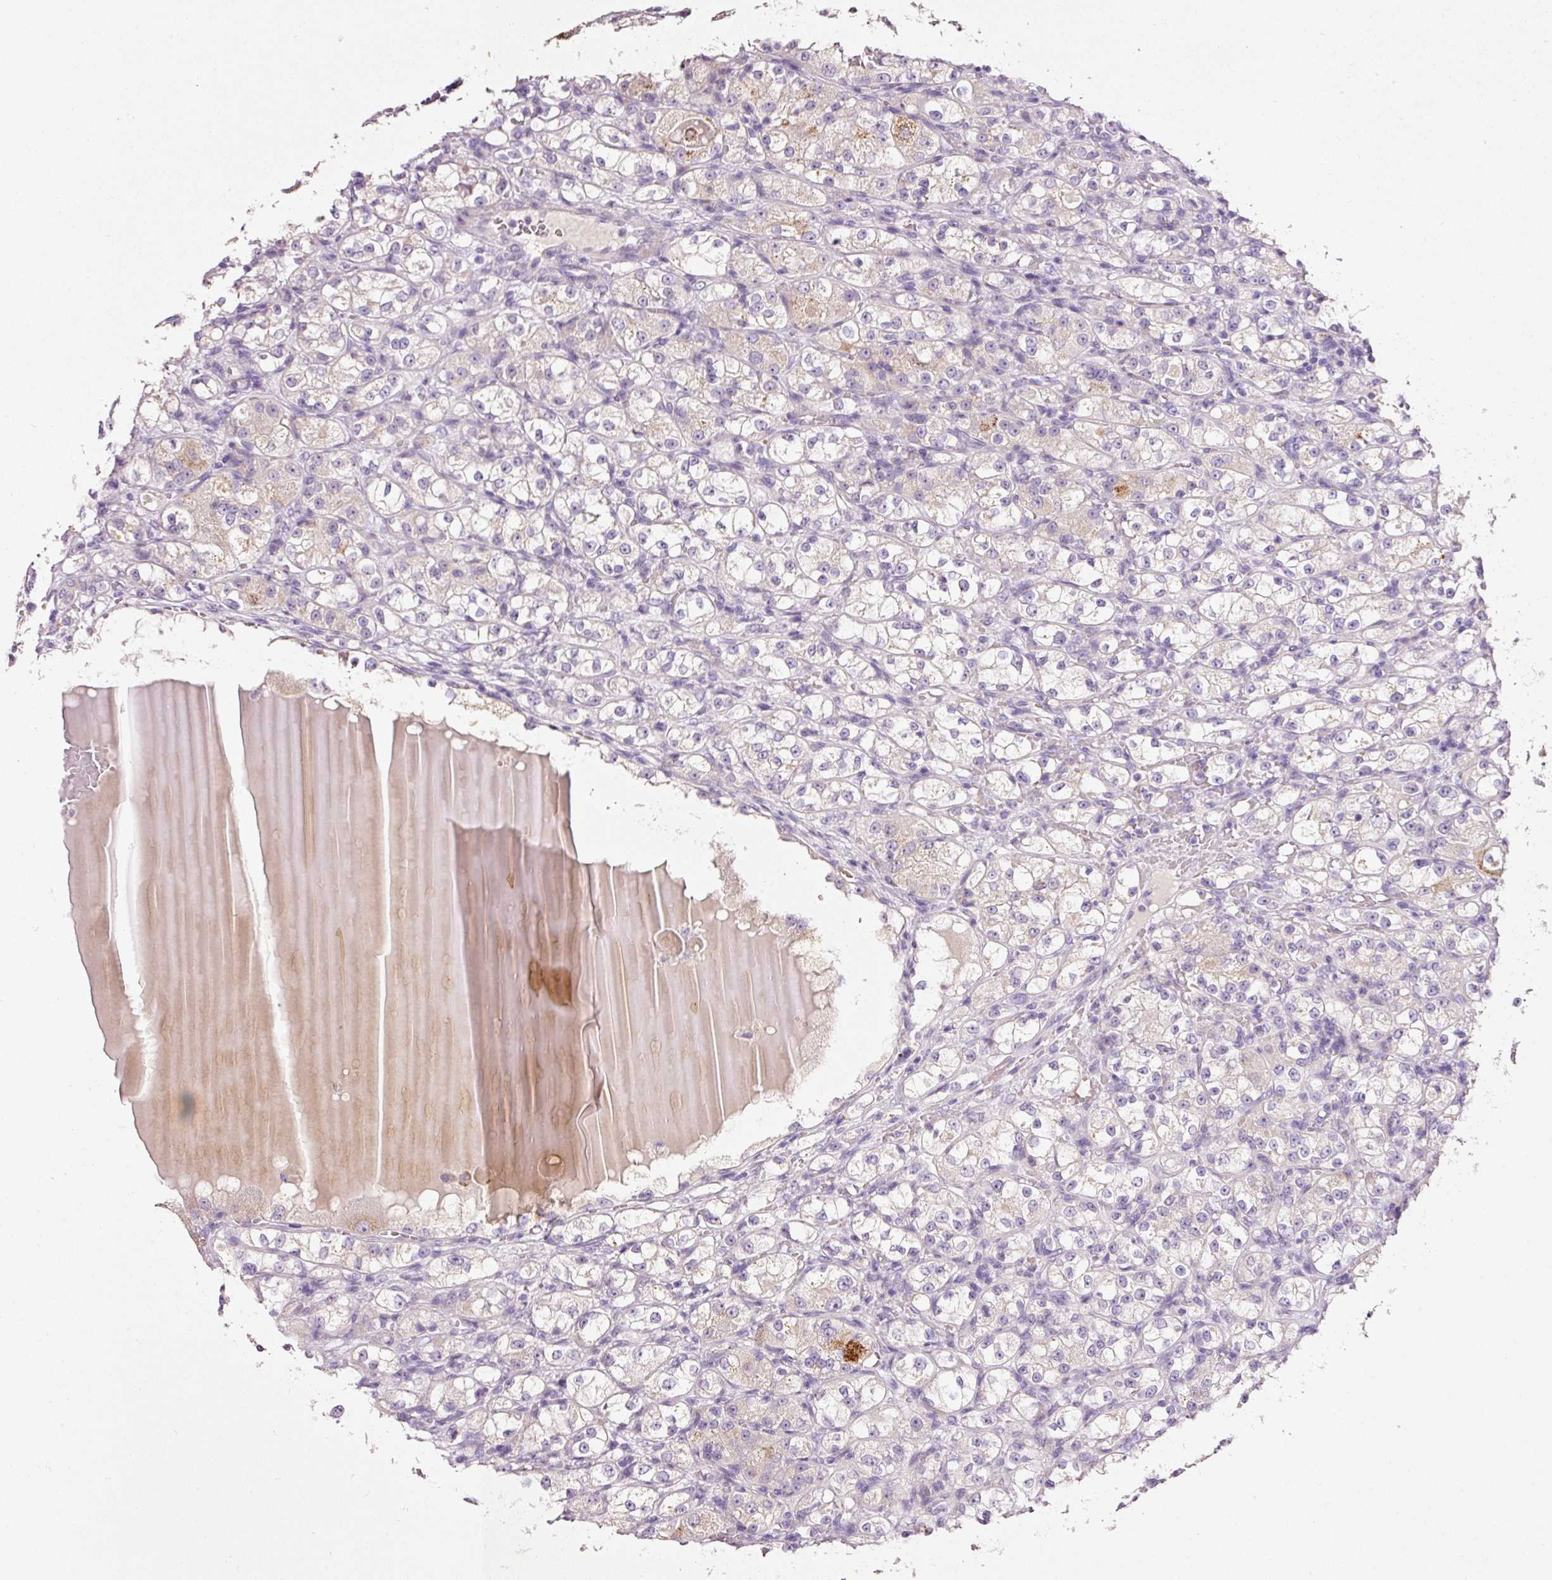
{"staining": {"intensity": "weak", "quantity": "<25%", "location": "cytoplasmic/membranous"}, "tissue": "renal cancer", "cell_type": "Tumor cells", "image_type": "cancer", "snomed": [{"axis": "morphology", "description": "Normal tissue, NOS"}, {"axis": "morphology", "description": "Adenocarcinoma, NOS"}, {"axis": "topography", "description": "Kidney"}], "caption": "Immunohistochemistry image of neoplastic tissue: renal adenocarcinoma stained with DAB exhibits no significant protein staining in tumor cells.", "gene": "TENT5C", "patient": {"sex": "male", "age": 61}}